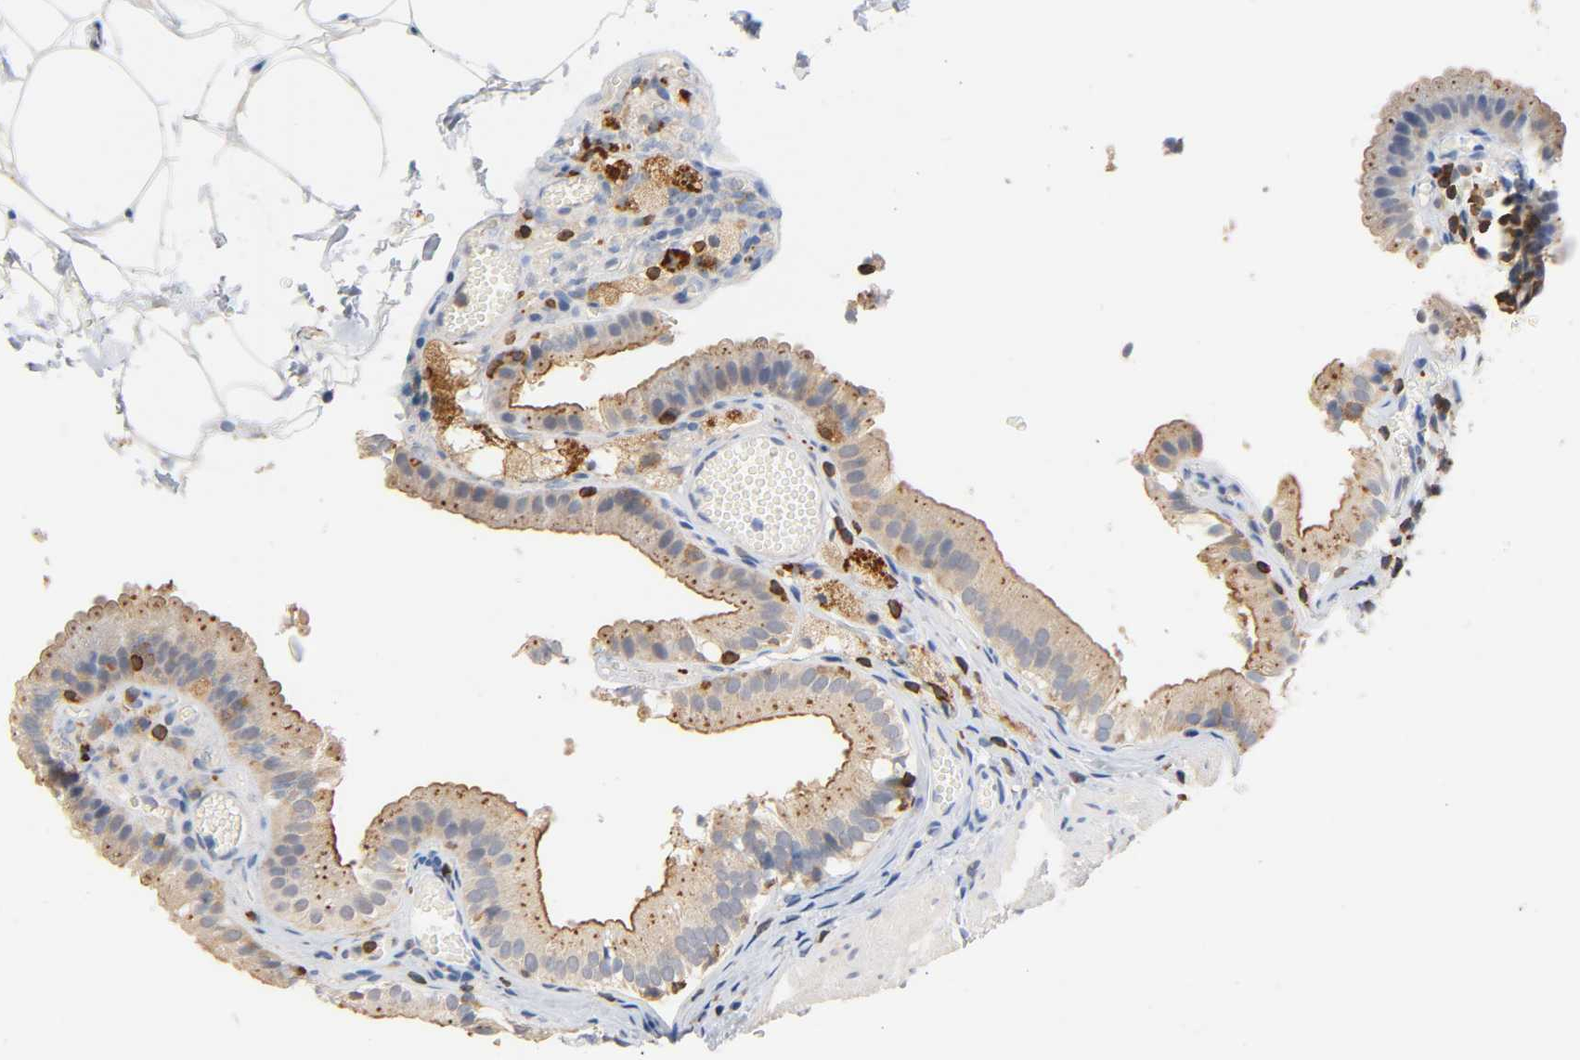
{"staining": {"intensity": "moderate", "quantity": ">75%", "location": "cytoplasmic/membranous"}, "tissue": "gallbladder", "cell_type": "Glandular cells", "image_type": "normal", "snomed": [{"axis": "morphology", "description": "Normal tissue, NOS"}, {"axis": "topography", "description": "Gallbladder"}], "caption": "Immunohistochemistry (IHC) of normal human gallbladder demonstrates medium levels of moderate cytoplasmic/membranous positivity in approximately >75% of glandular cells.", "gene": "UCKL1", "patient": {"sex": "female", "age": 24}}